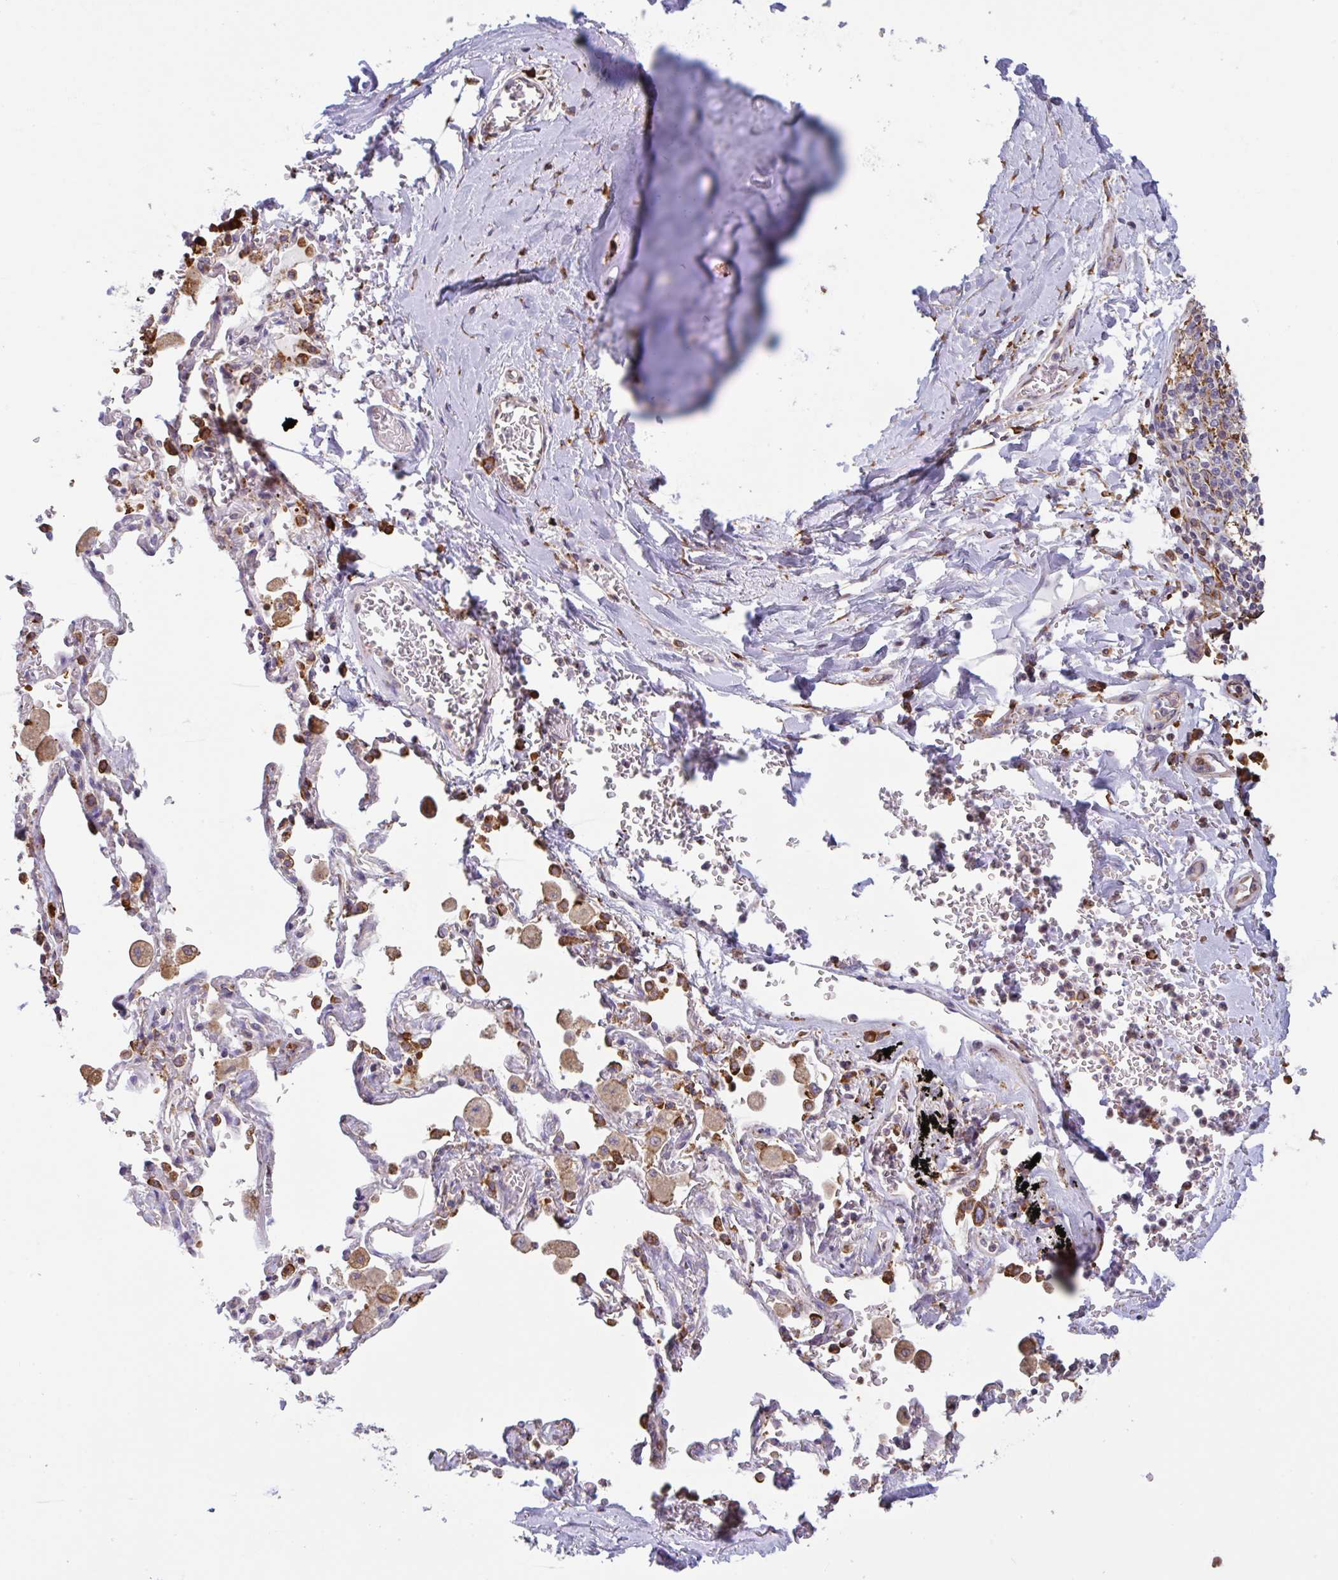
{"staining": {"intensity": "negative", "quantity": "none", "location": "none"}, "tissue": "adipose tissue", "cell_type": "Adipocytes", "image_type": "normal", "snomed": [{"axis": "morphology", "description": "Normal tissue, NOS"}, {"axis": "morphology", "description": "Degeneration, NOS"}, {"axis": "topography", "description": "Cartilage tissue"}, {"axis": "topography", "description": "Lung"}], "caption": "The immunohistochemistry micrograph has no significant expression in adipocytes of adipose tissue.", "gene": "DOK4", "patient": {"sex": "female", "age": 61}}